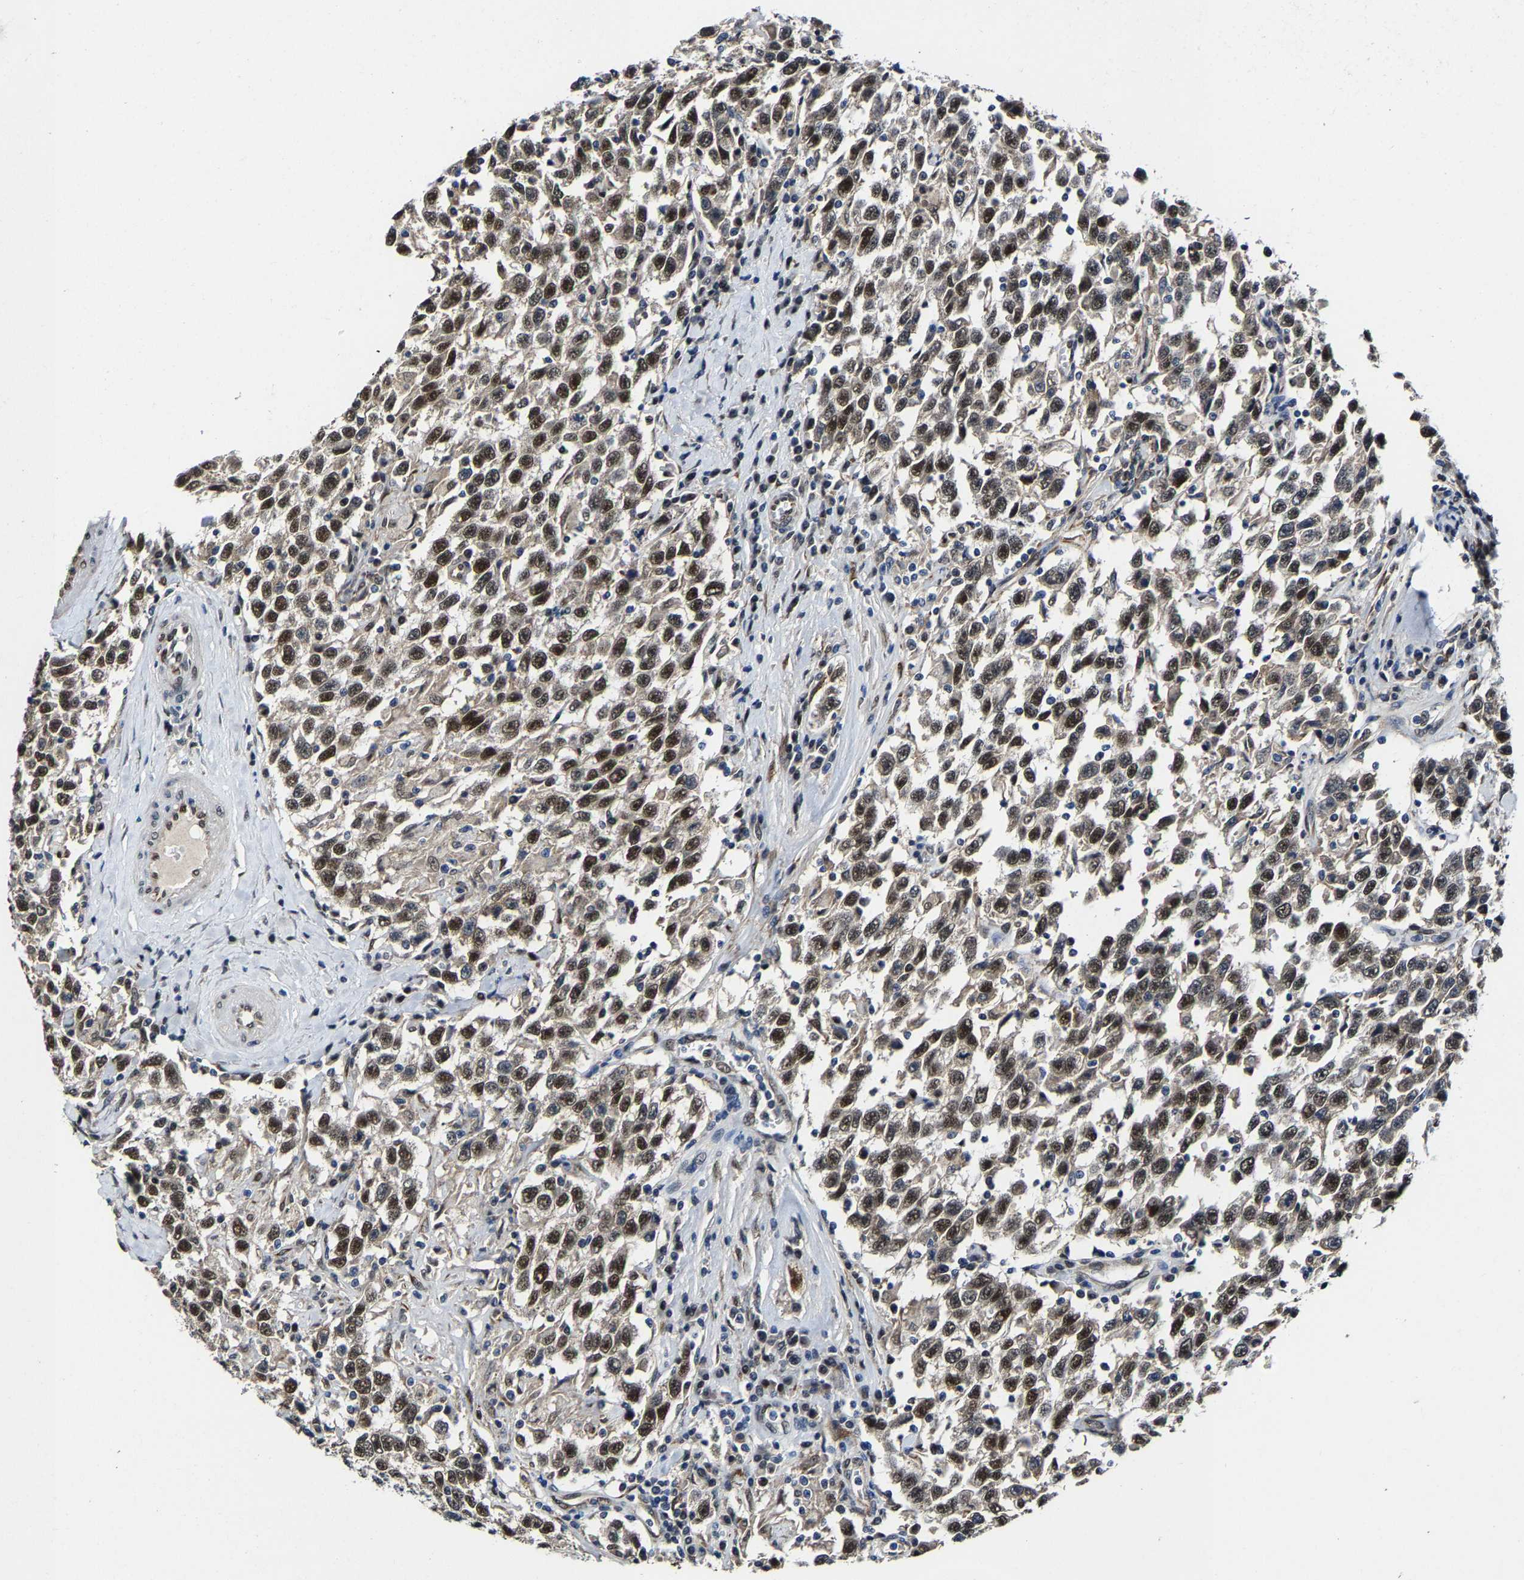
{"staining": {"intensity": "strong", "quantity": ">75%", "location": "nuclear"}, "tissue": "testis cancer", "cell_type": "Tumor cells", "image_type": "cancer", "snomed": [{"axis": "morphology", "description": "Seminoma, NOS"}, {"axis": "topography", "description": "Testis"}], "caption": "Strong nuclear staining is appreciated in approximately >75% of tumor cells in testis seminoma.", "gene": "METTL1", "patient": {"sex": "male", "age": 41}}